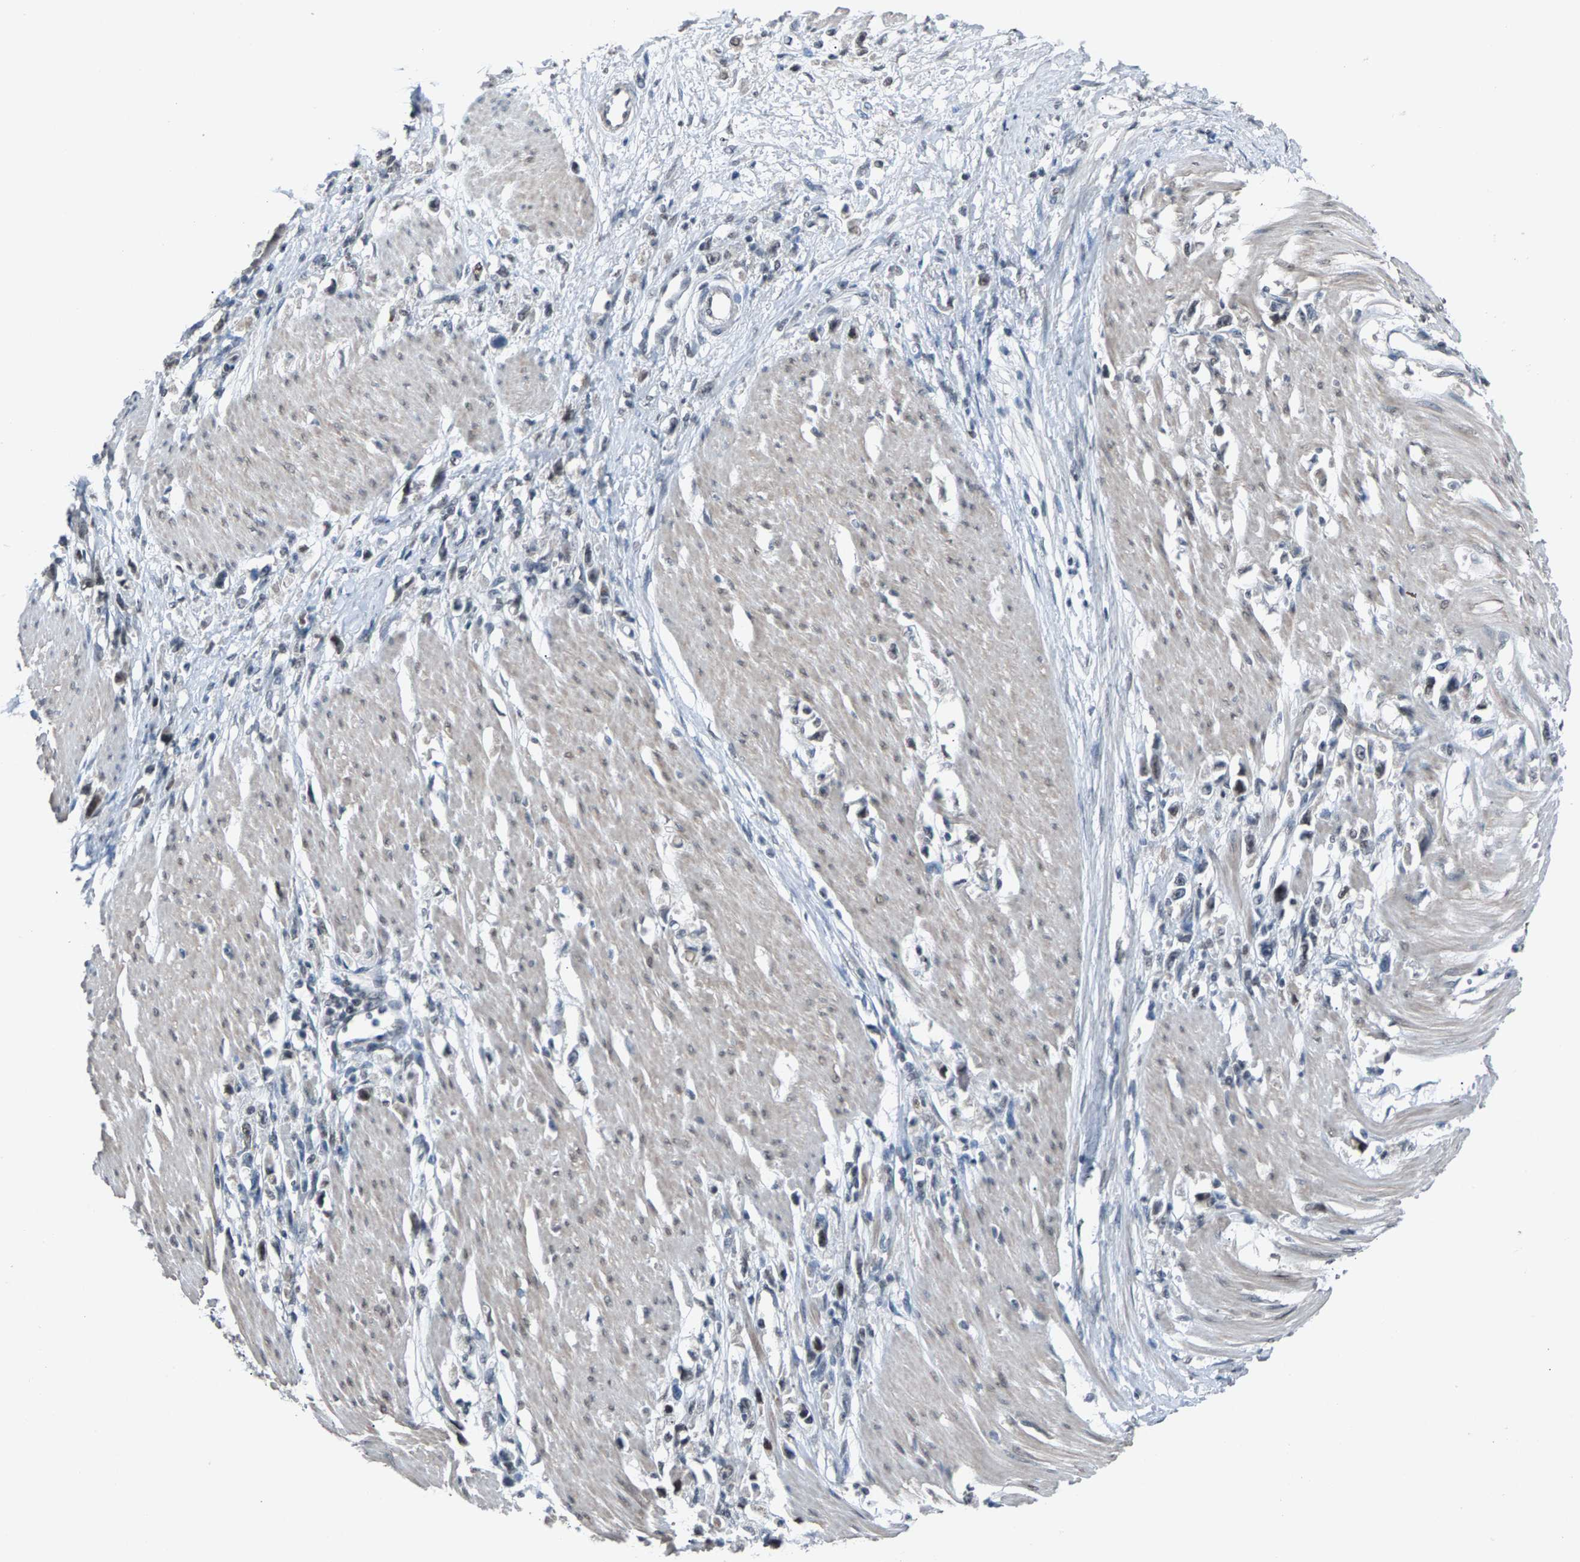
{"staining": {"intensity": "weak", "quantity": "<25%", "location": "nuclear"}, "tissue": "stomach cancer", "cell_type": "Tumor cells", "image_type": "cancer", "snomed": [{"axis": "morphology", "description": "Adenocarcinoma, NOS"}, {"axis": "topography", "description": "Stomach"}], "caption": "A micrograph of stomach cancer stained for a protein demonstrates no brown staining in tumor cells.", "gene": "ZNF276", "patient": {"sex": "female", "age": 59}}